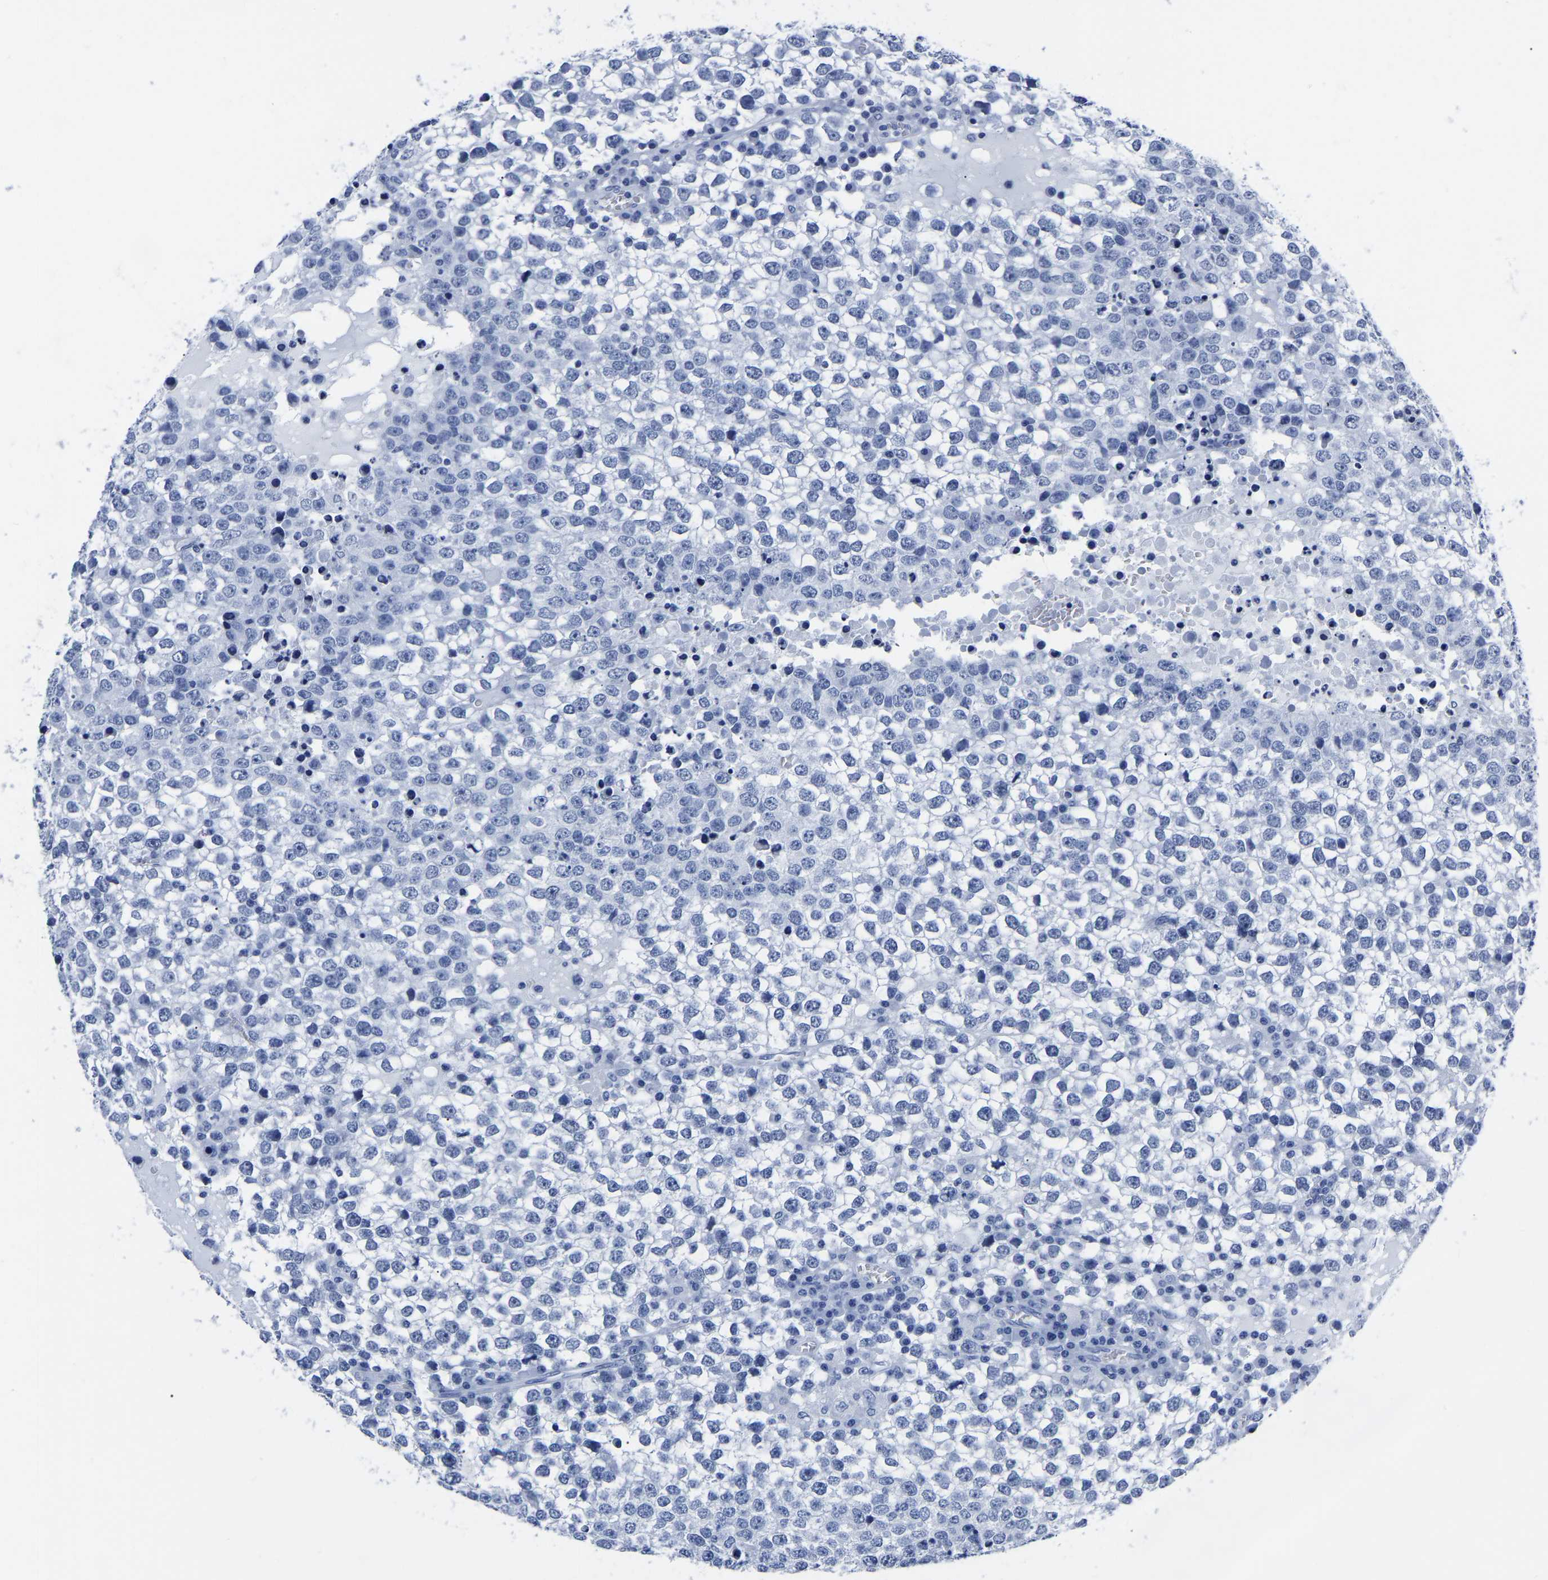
{"staining": {"intensity": "negative", "quantity": "none", "location": "none"}, "tissue": "testis cancer", "cell_type": "Tumor cells", "image_type": "cancer", "snomed": [{"axis": "morphology", "description": "Seminoma, NOS"}, {"axis": "topography", "description": "Testis"}], "caption": "This is an immunohistochemistry image of human testis seminoma. There is no staining in tumor cells.", "gene": "IMPG2", "patient": {"sex": "male", "age": 65}}